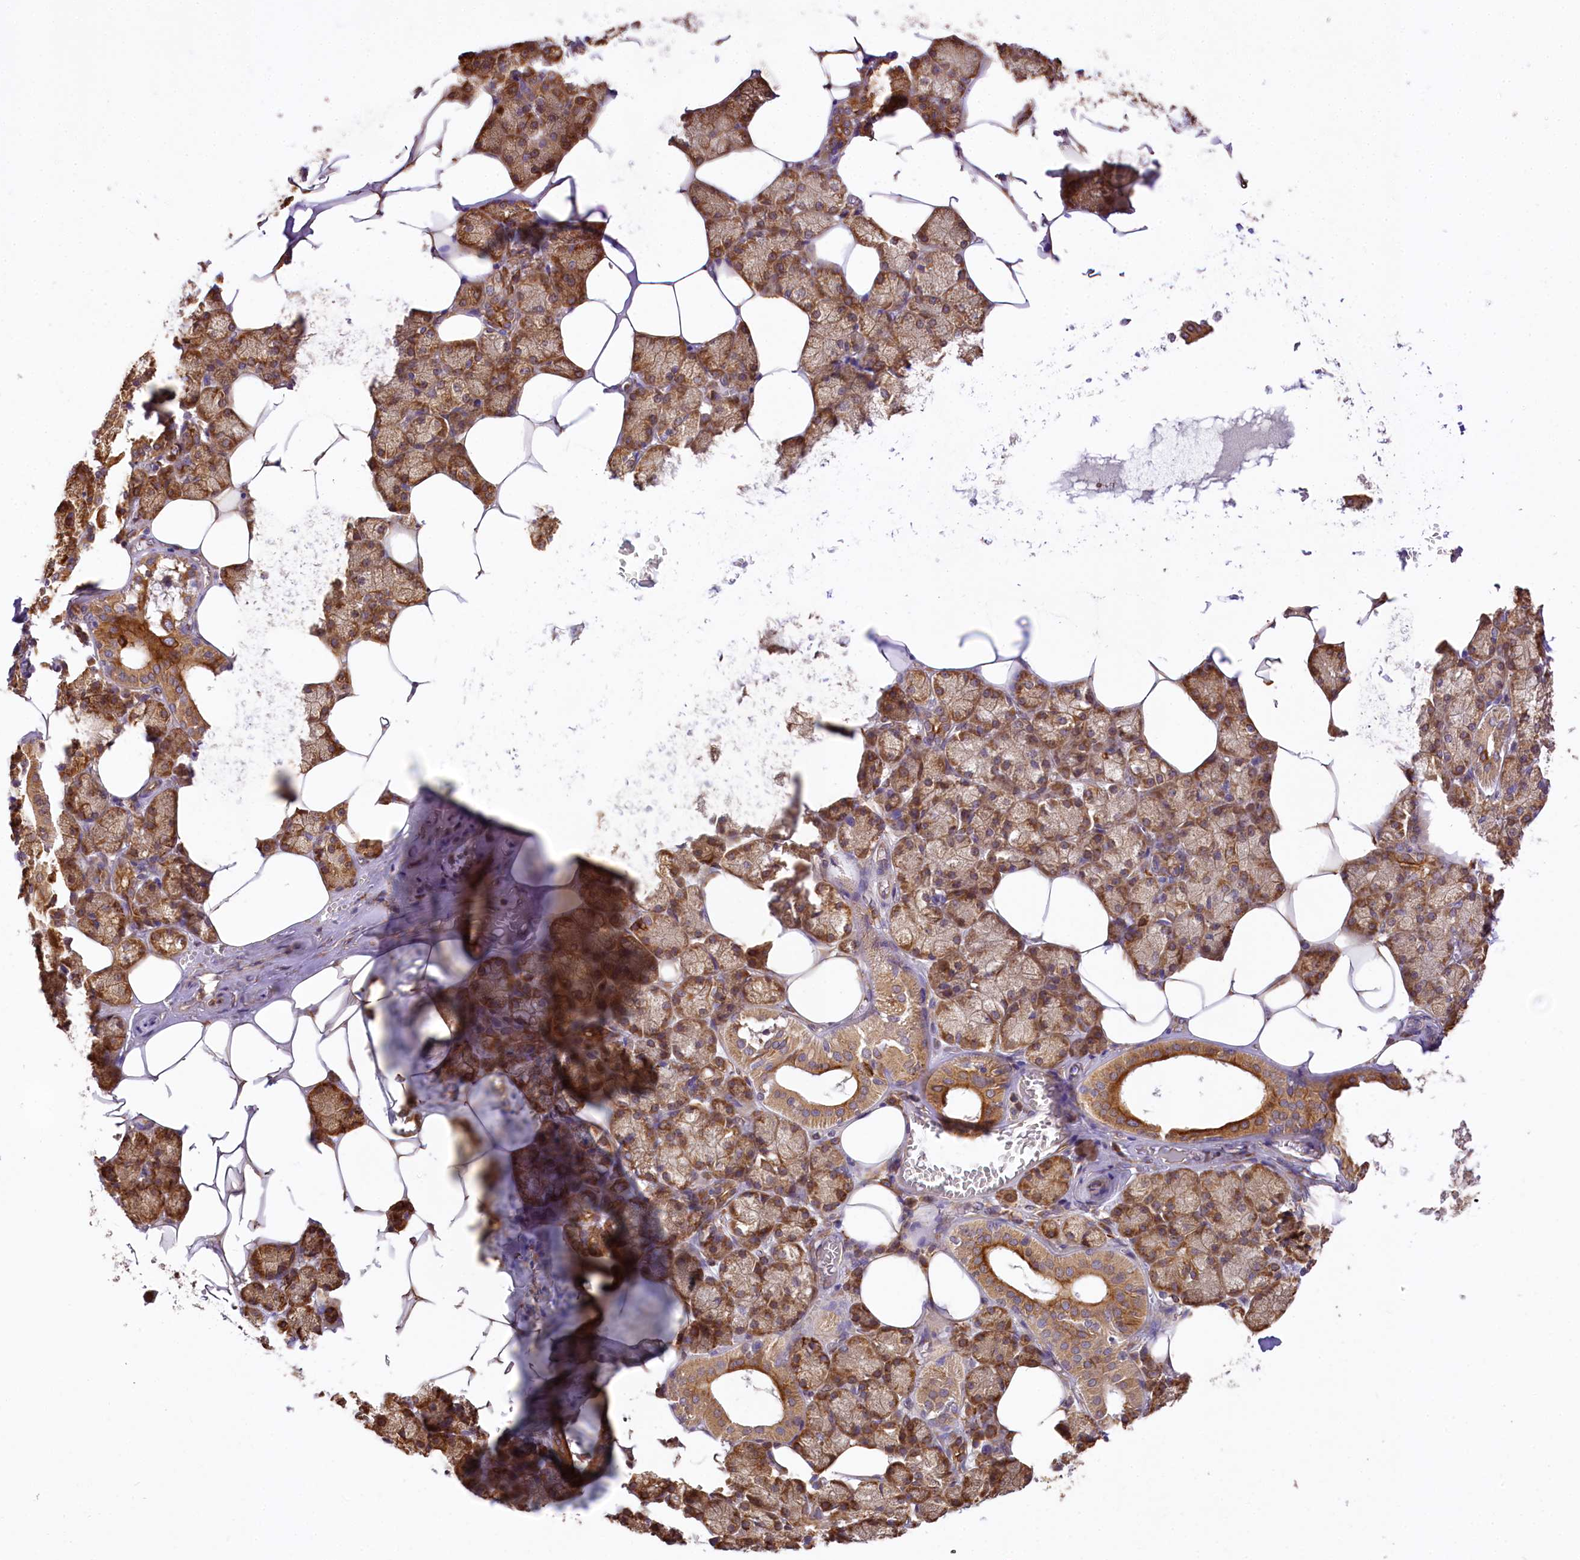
{"staining": {"intensity": "strong", "quantity": ">75%", "location": "cytoplasmic/membranous"}, "tissue": "salivary gland", "cell_type": "Glandular cells", "image_type": "normal", "snomed": [{"axis": "morphology", "description": "Normal tissue, NOS"}, {"axis": "topography", "description": "Salivary gland"}], "caption": "Glandular cells demonstrate high levels of strong cytoplasmic/membranous expression in about >75% of cells in benign salivary gland. (brown staining indicates protein expression, while blue staining denotes nuclei).", "gene": "PPIP5K2", "patient": {"sex": "male", "age": 62}}